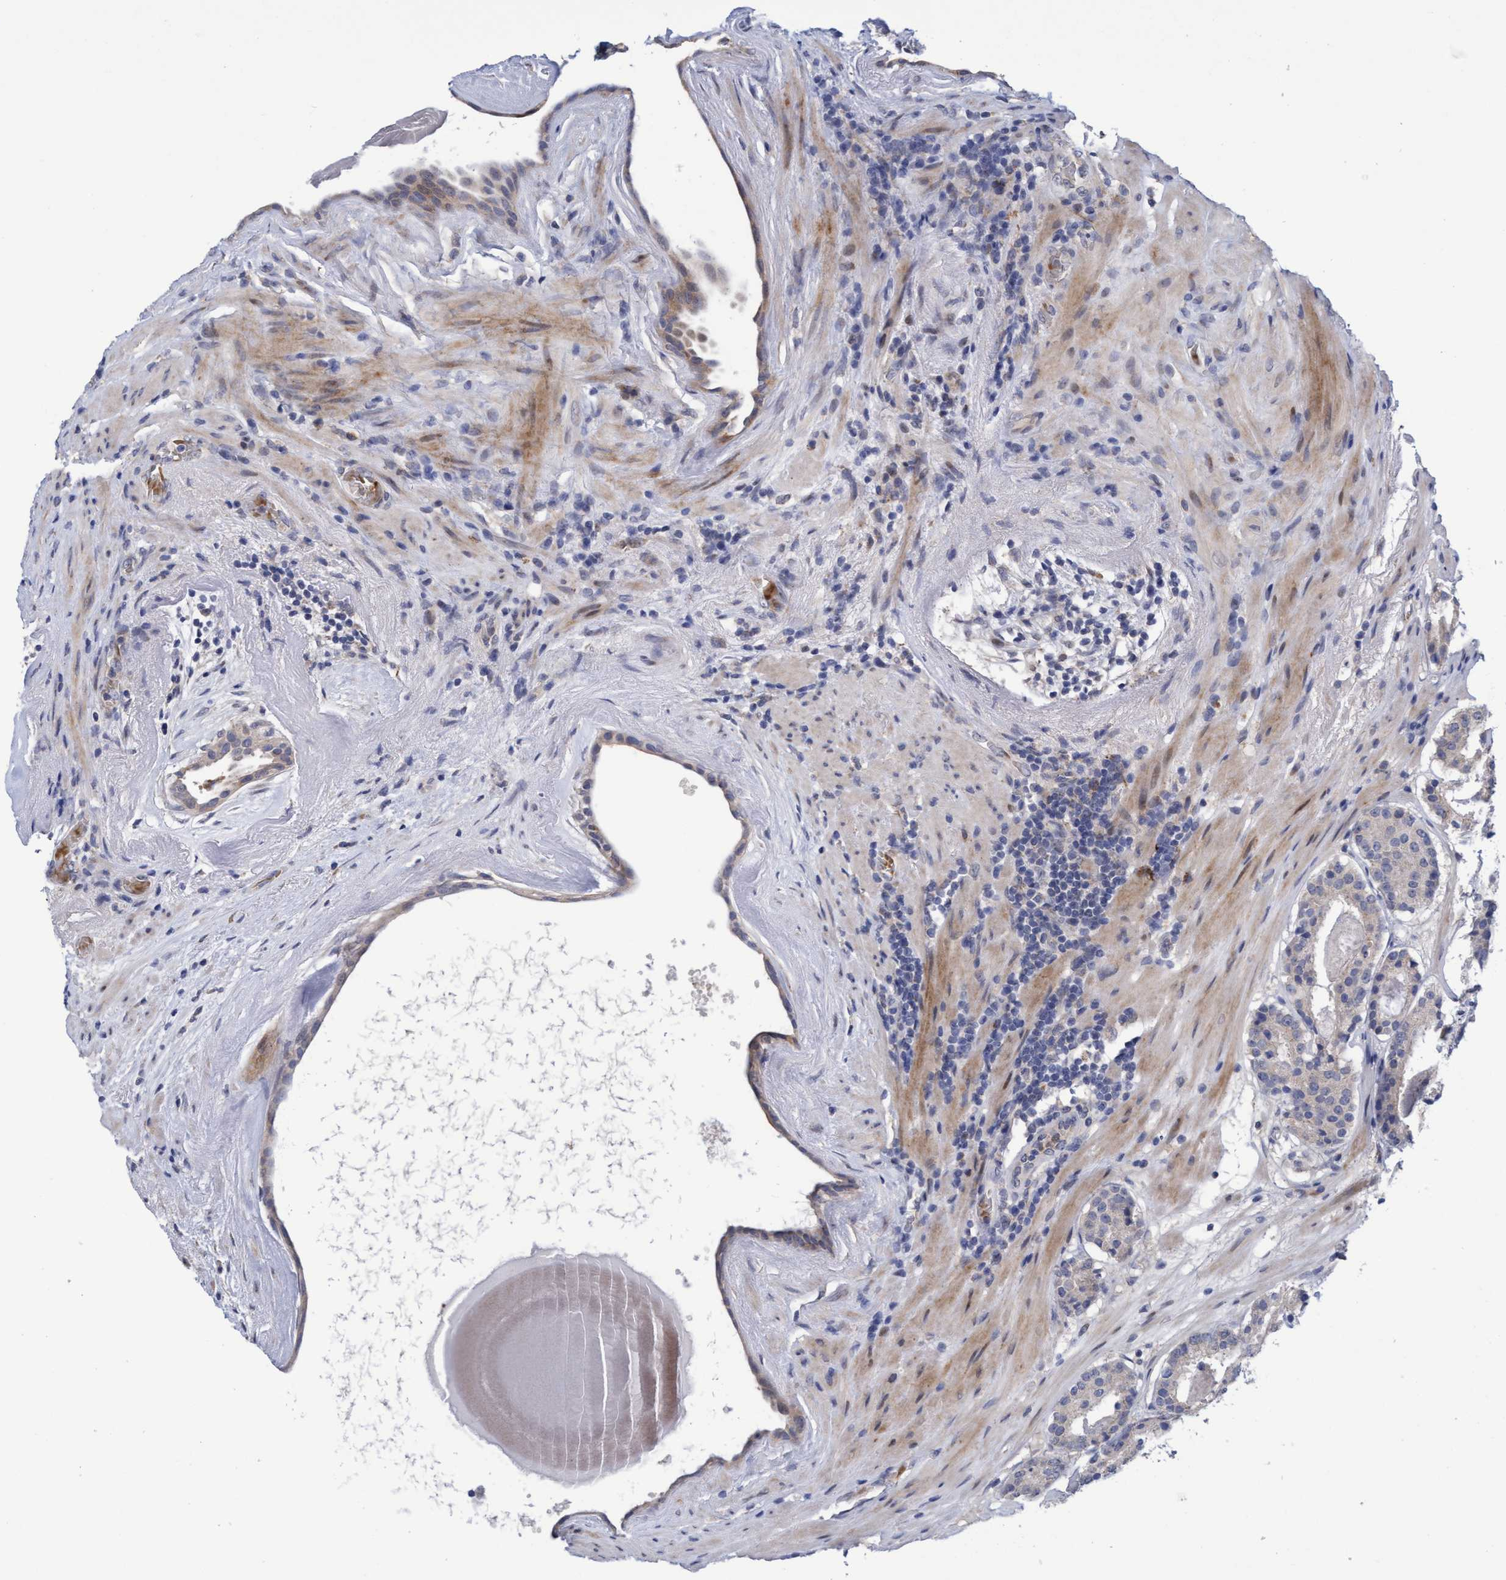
{"staining": {"intensity": "negative", "quantity": "none", "location": "none"}, "tissue": "prostate cancer", "cell_type": "Tumor cells", "image_type": "cancer", "snomed": [{"axis": "morphology", "description": "Adenocarcinoma, Low grade"}, {"axis": "topography", "description": "Prostate"}], "caption": "The IHC photomicrograph has no significant staining in tumor cells of prostate adenocarcinoma (low-grade) tissue.", "gene": "SEMA4D", "patient": {"sex": "male", "age": 69}}